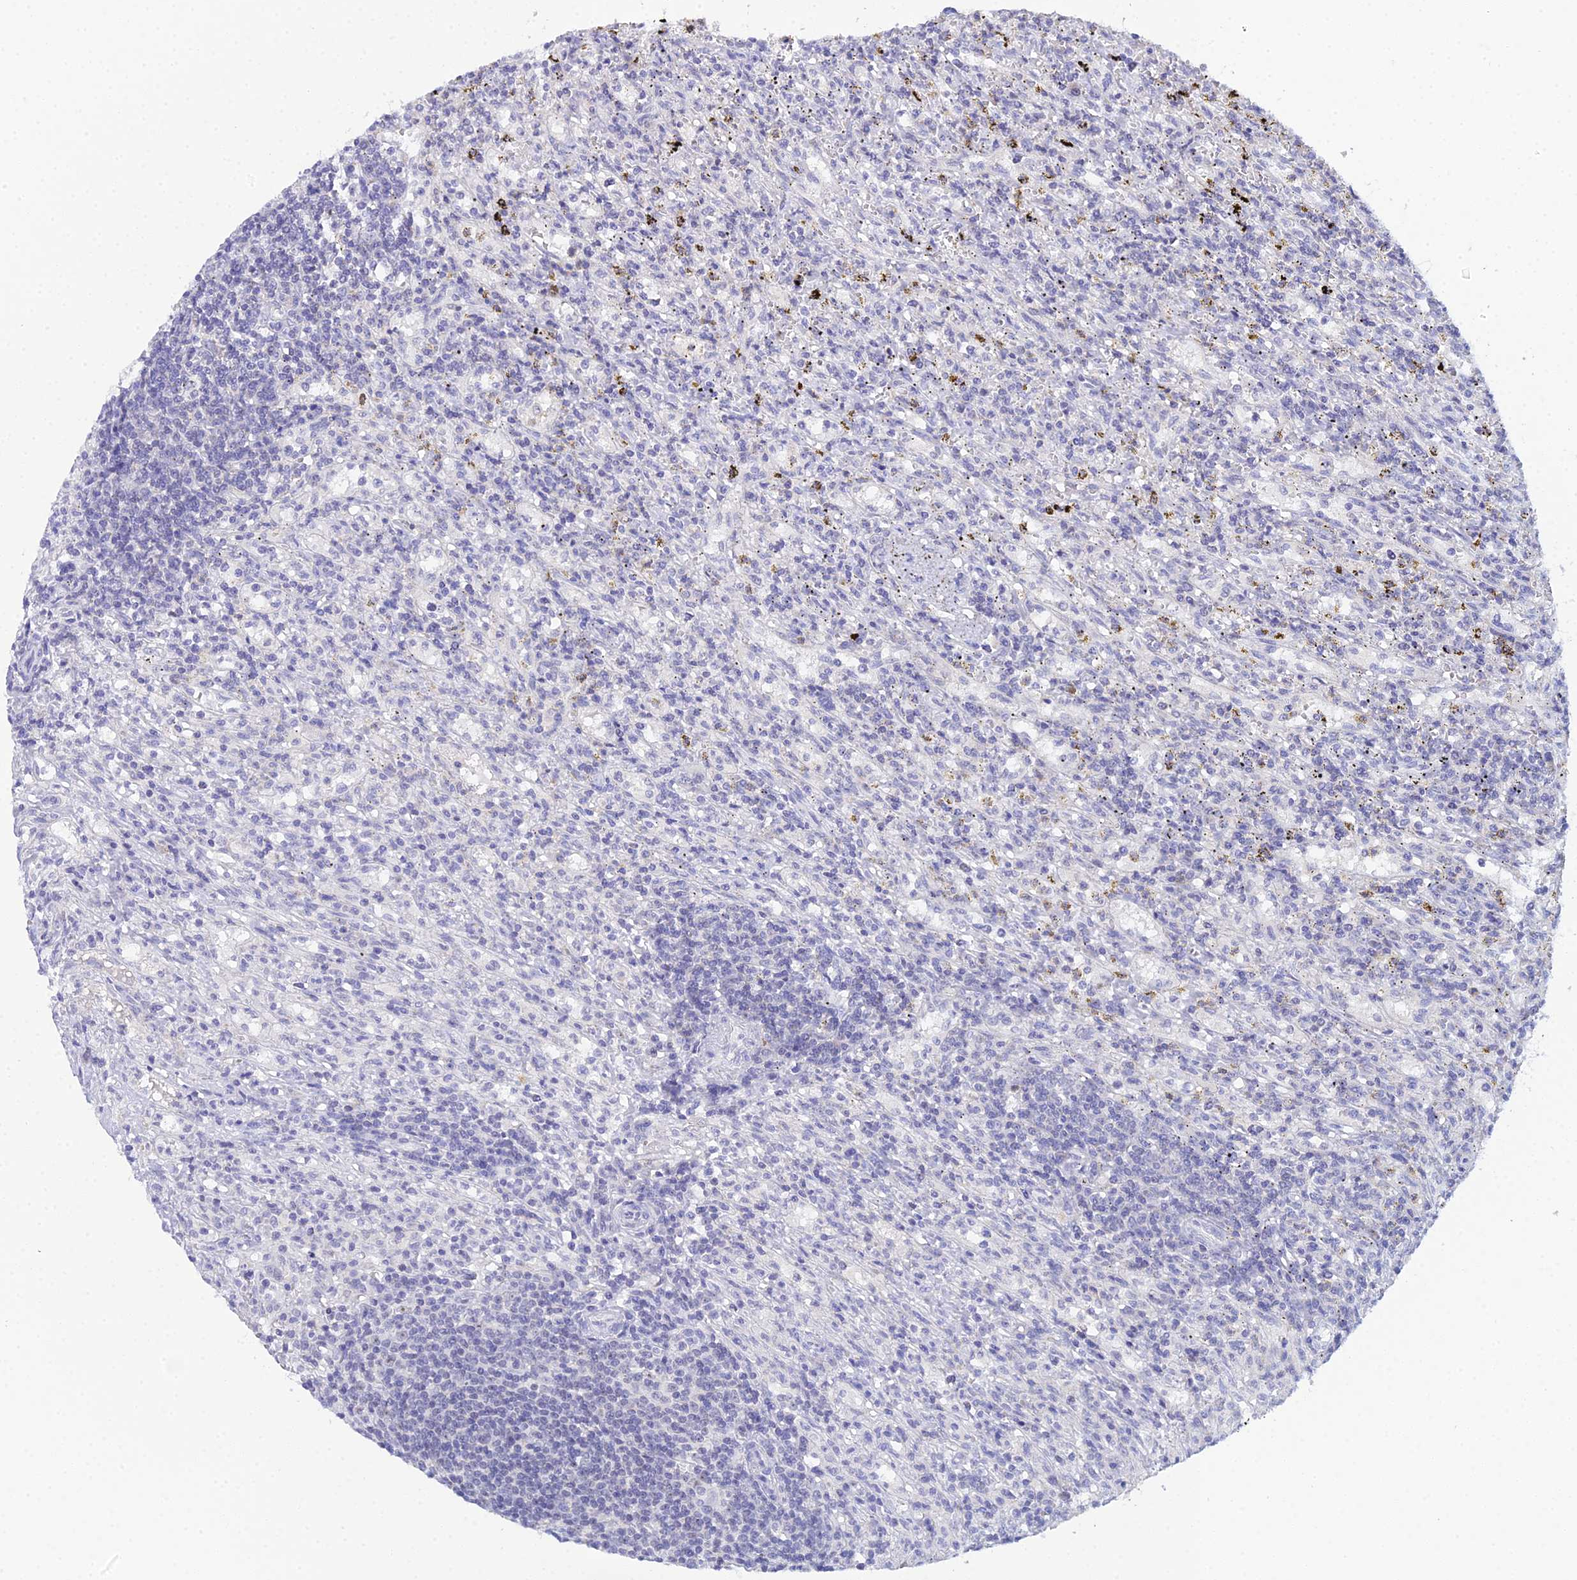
{"staining": {"intensity": "negative", "quantity": "none", "location": "none"}, "tissue": "lymphoma", "cell_type": "Tumor cells", "image_type": "cancer", "snomed": [{"axis": "morphology", "description": "Malignant lymphoma, non-Hodgkin's type, Low grade"}, {"axis": "topography", "description": "Spleen"}], "caption": "Tumor cells show no significant protein positivity in malignant lymphoma, non-Hodgkin's type (low-grade).", "gene": "PLPP4", "patient": {"sex": "male", "age": 76}}